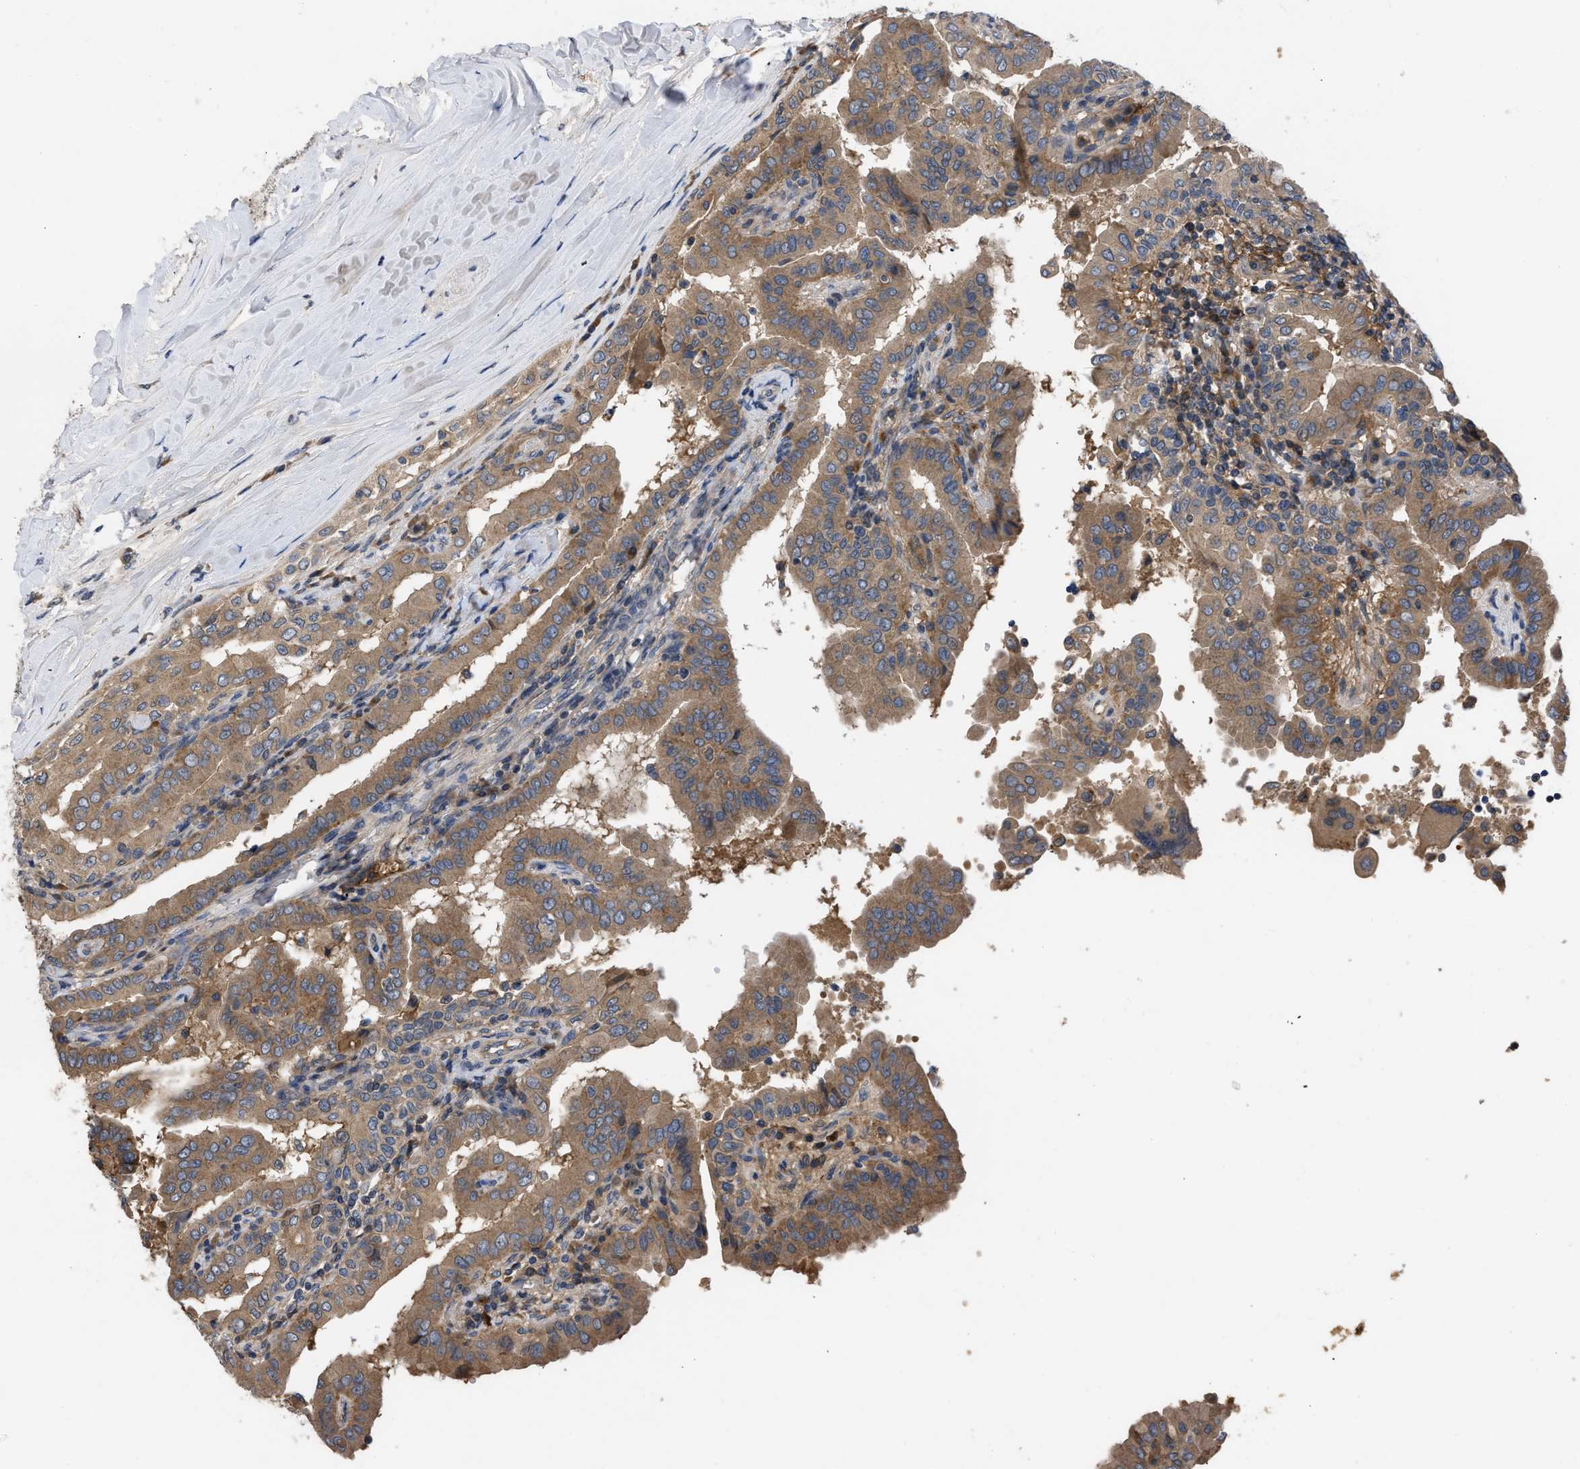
{"staining": {"intensity": "moderate", "quantity": ">75%", "location": "cytoplasmic/membranous"}, "tissue": "thyroid cancer", "cell_type": "Tumor cells", "image_type": "cancer", "snomed": [{"axis": "morphology", "description": "Papillary adenocarcinoma, NOS"}, {"axis": "topography", "description": "Thyroid gland"}], "caption": "High-power microscopy captured an IHC photomicrograph of thyroid papillary adenocarcinoma, revealing moderate cytoplasmic/membranous expression in about >75% of tumor cells. (Stains: DAB in brown, nuclei in blue, Microscopy: brightfield microscopy at high magnification).", "gene": "VPS4A", "patient": {"sex": "male", "age": 33}}